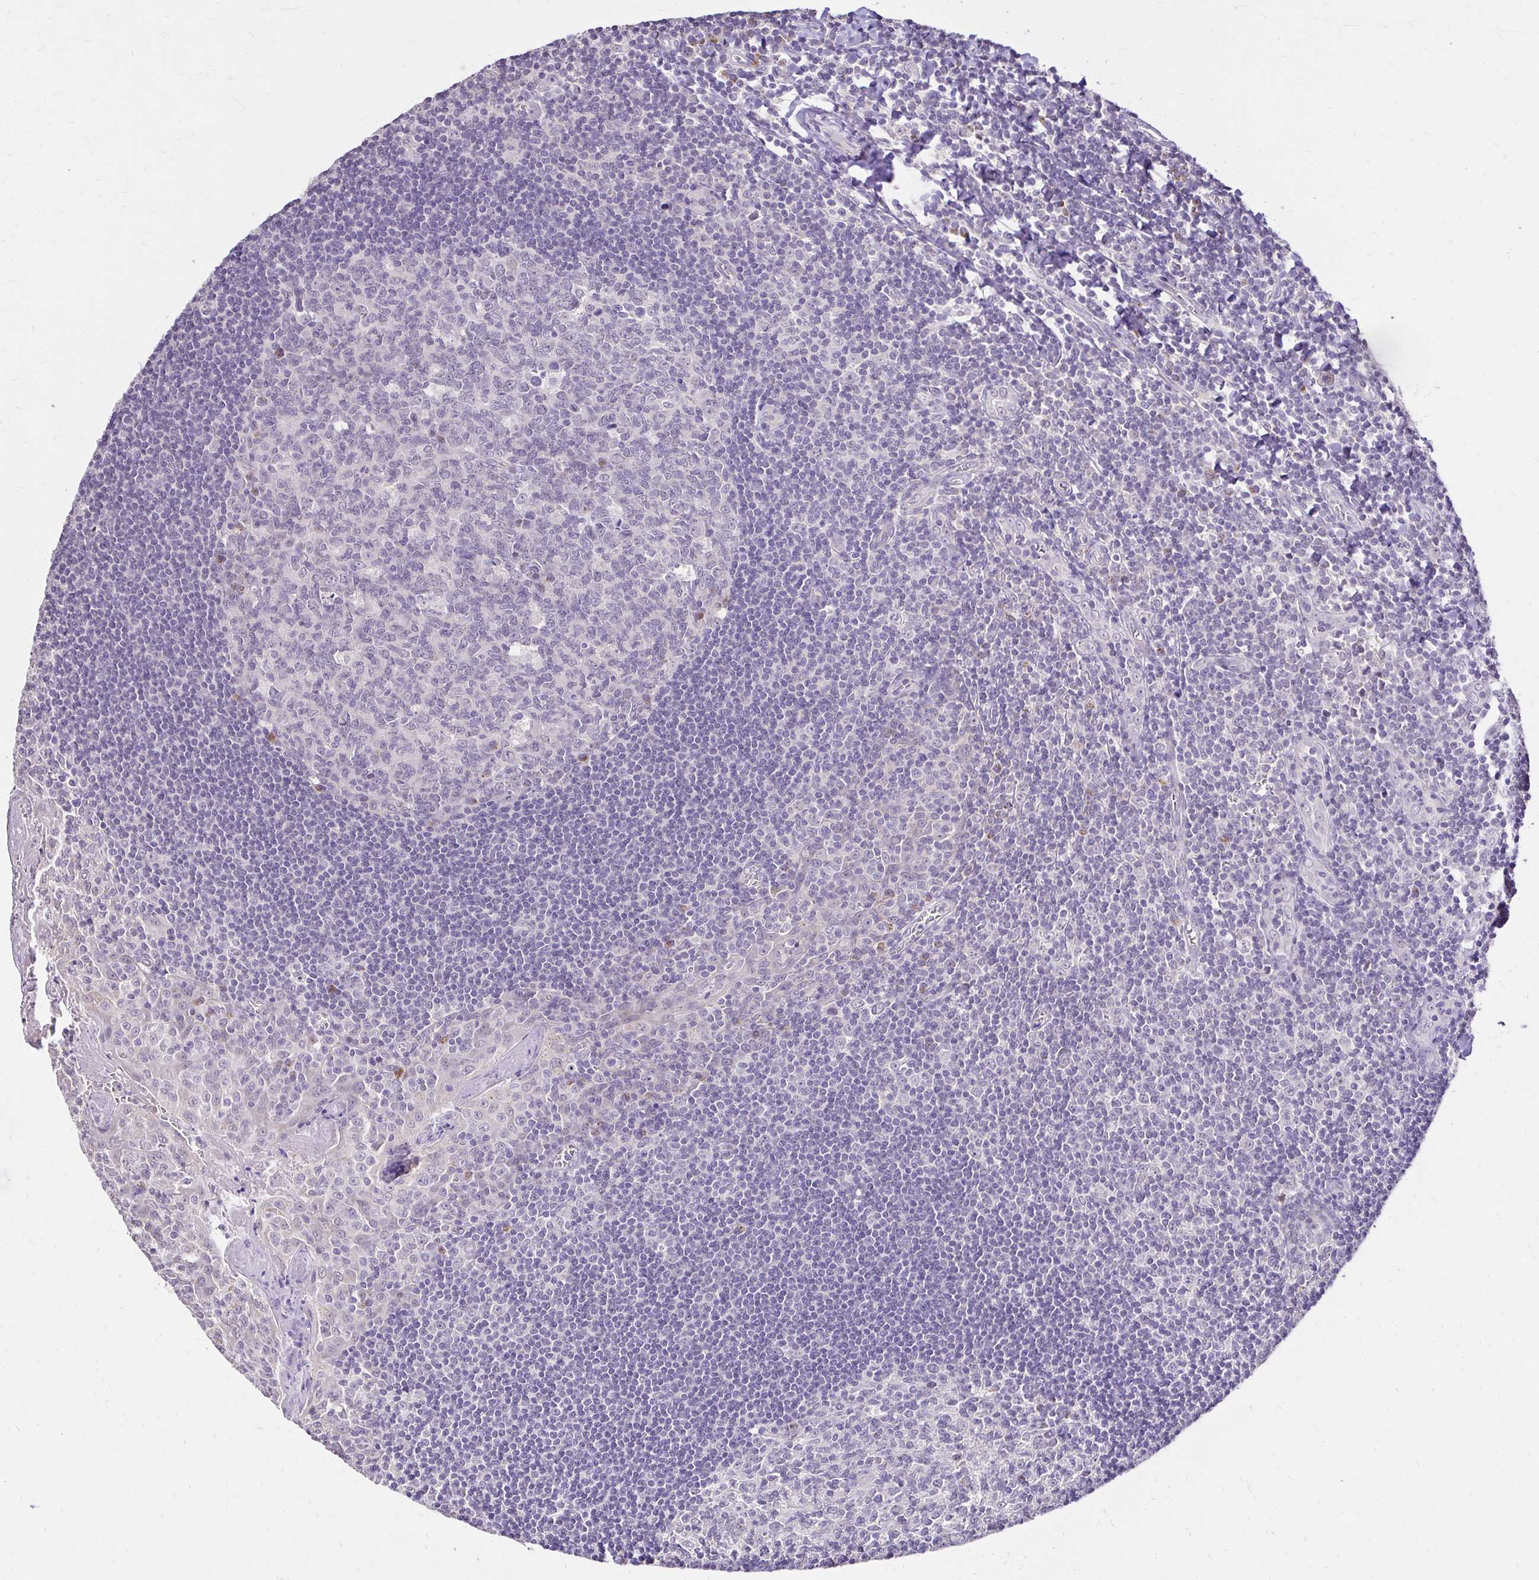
{"staining": {"intensity": "negative", "quantity": "none", "location": "none"}, "tissue": "tonsil", "cell_type": "Germinal center cells", "image_type": "normal", "snomed": [{"axis": "morphology", "description": "Normal tissue, NOS"}, {"axis": "morphology", "description": "Inflammation, NOS"}, {"axis": "topography", "description": "Tonsil"}], "caption": "An immunohistochemistry image of benign tonsil is shown. There is no staining in germinal center cells of tonsil. (DAB (3,3'-diaminobenzidine) immunohistochemistry (IHC) visualized using brightfield microscopy, high magnification).", "gene": "KIAA1210", "patient": {"sex": "female", "age": 31}}